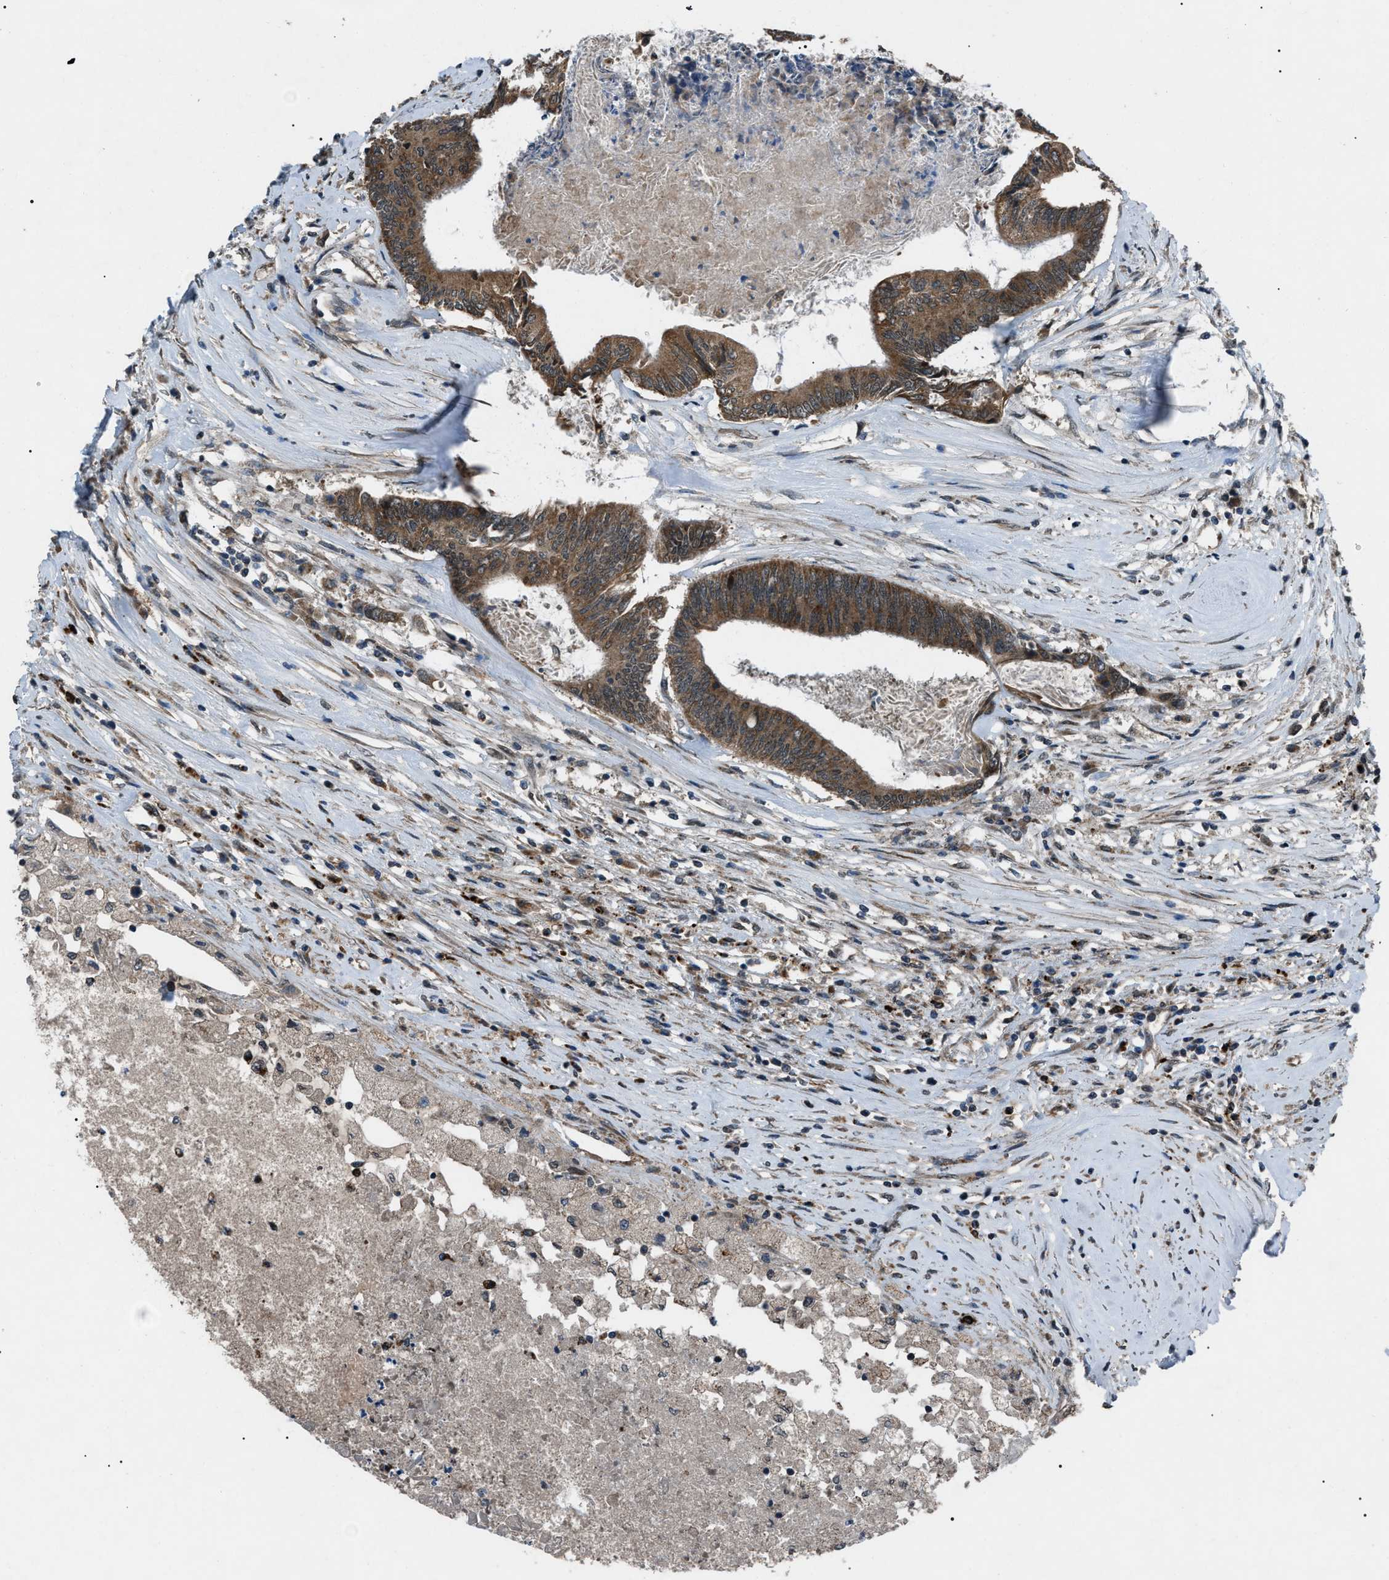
{"staining": {"intensity": "strong", "quantity": ">75%", "location": "cytoplasmic/membranous"}, "tissue": "colorectal cancer", "cell_type": "Tumor cells", "image_type": "cancer", "snomed": [{"axis": "morphology", "description": "Adenocarcinoma, NOS"}, {"axis": "topography", "description": "Rectum"}], "caption": "Colorectal cancer tissue exhibits strong cytoplasmic/membranous positivity in about >75% of tumor cells Immunohistochemistry stains the protein of interest in brown and the nuclei are stained blue.", "gene": "ZFAND2A", "patient": {"sex": "male", "age": 63}}